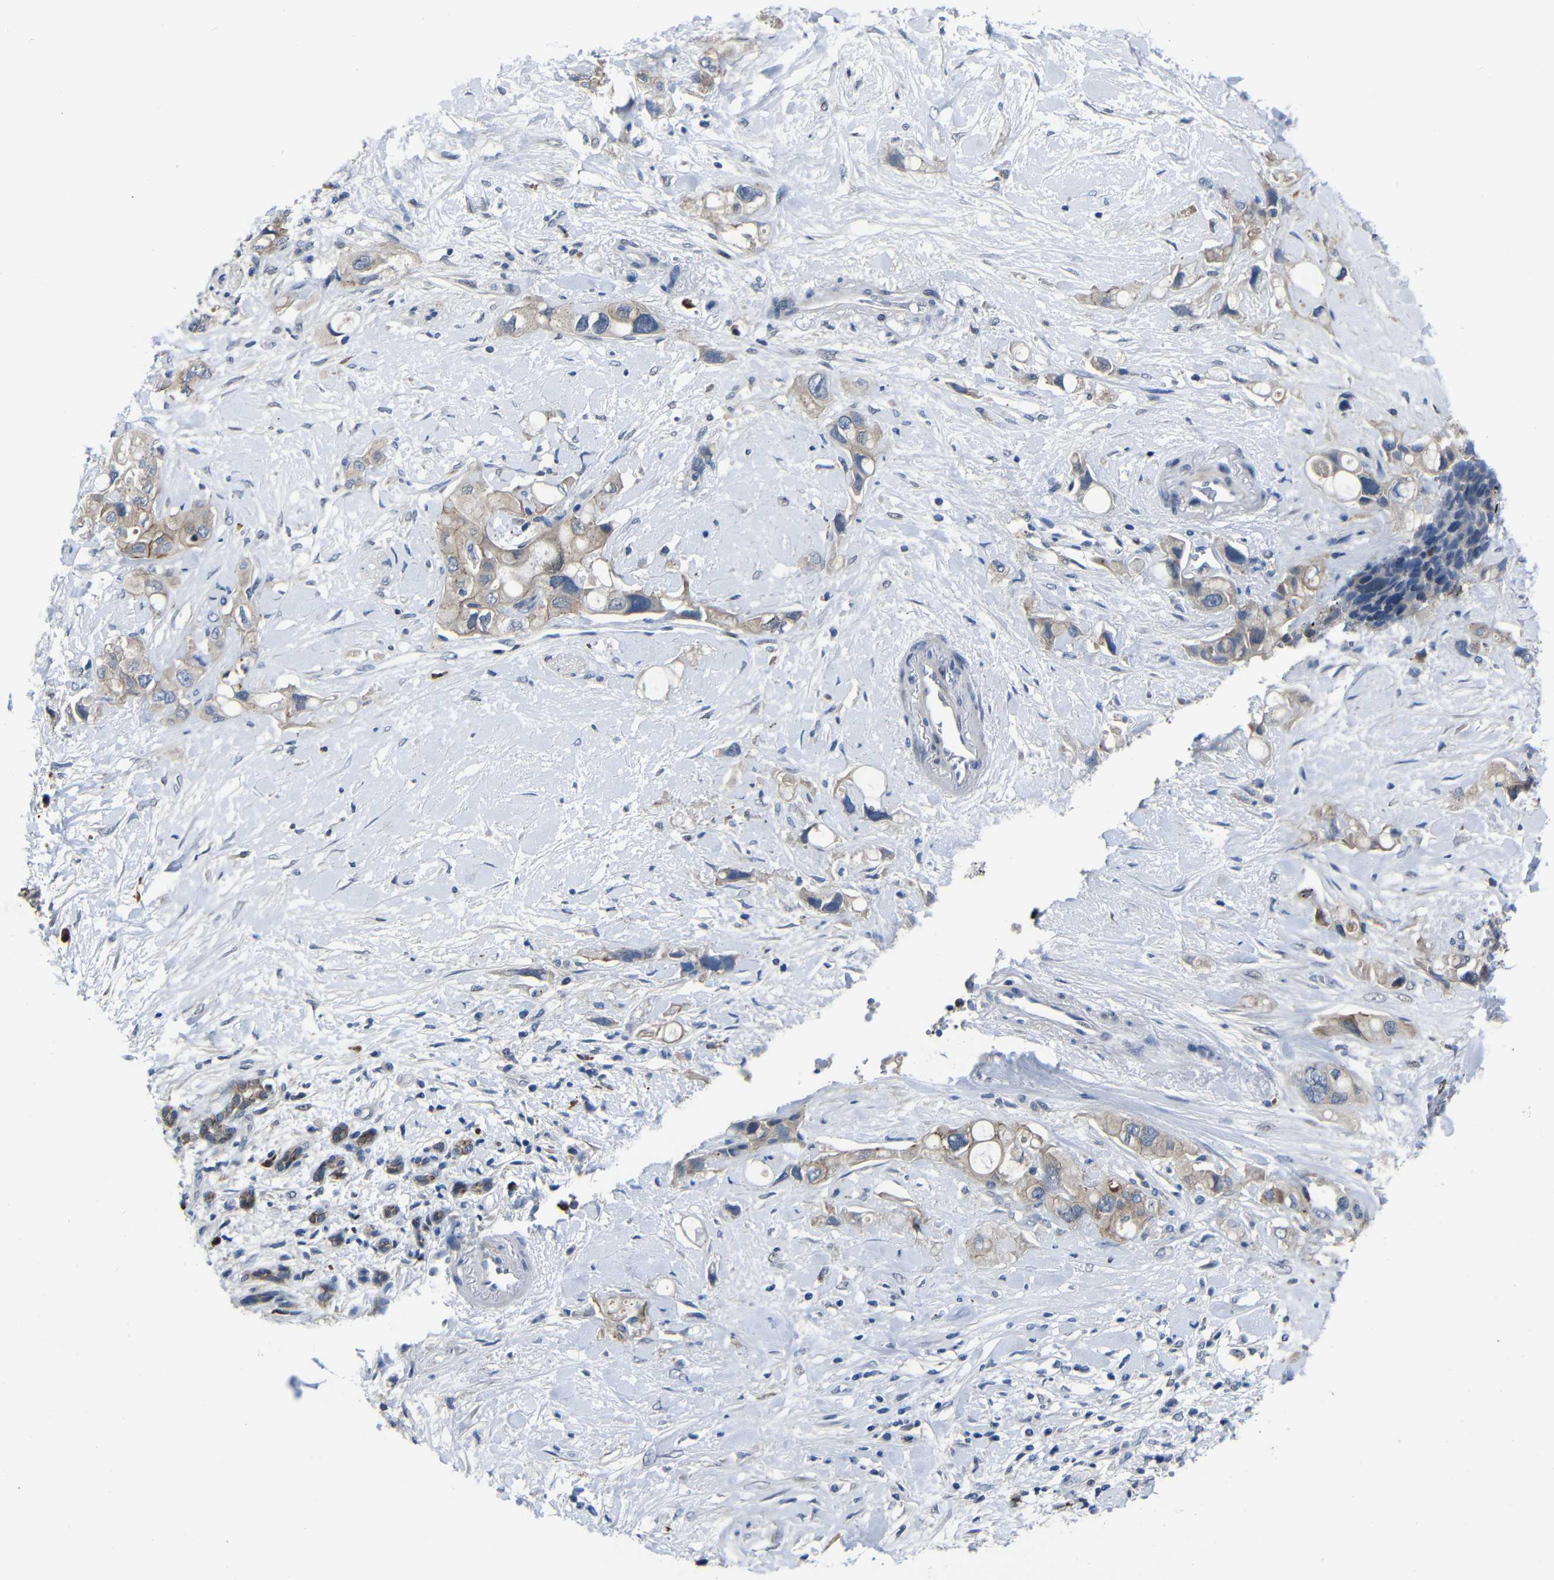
{"staining": {"intensity": "weak", "quantity": "25%-75%", "location": "cytoplasmic/membranous"}, "tissue": "pancreatic cancer", "cell_type": "Tumor cells", "image_type": "cancer", "snomed": [{"axis": "morphology", "description": "Adenocarcinoma, NOS"}, {"axis": "topography", "description": "Pancreas"}], "caption": "Protein expression by IHC exhibits weak cytoplasmic/membranous expression in about 25%-75% of tumor cells in adenocarcinoma (pancreatic).", "gene": "SEMA4B", "patient": {"sex": "female", "age": 56}}